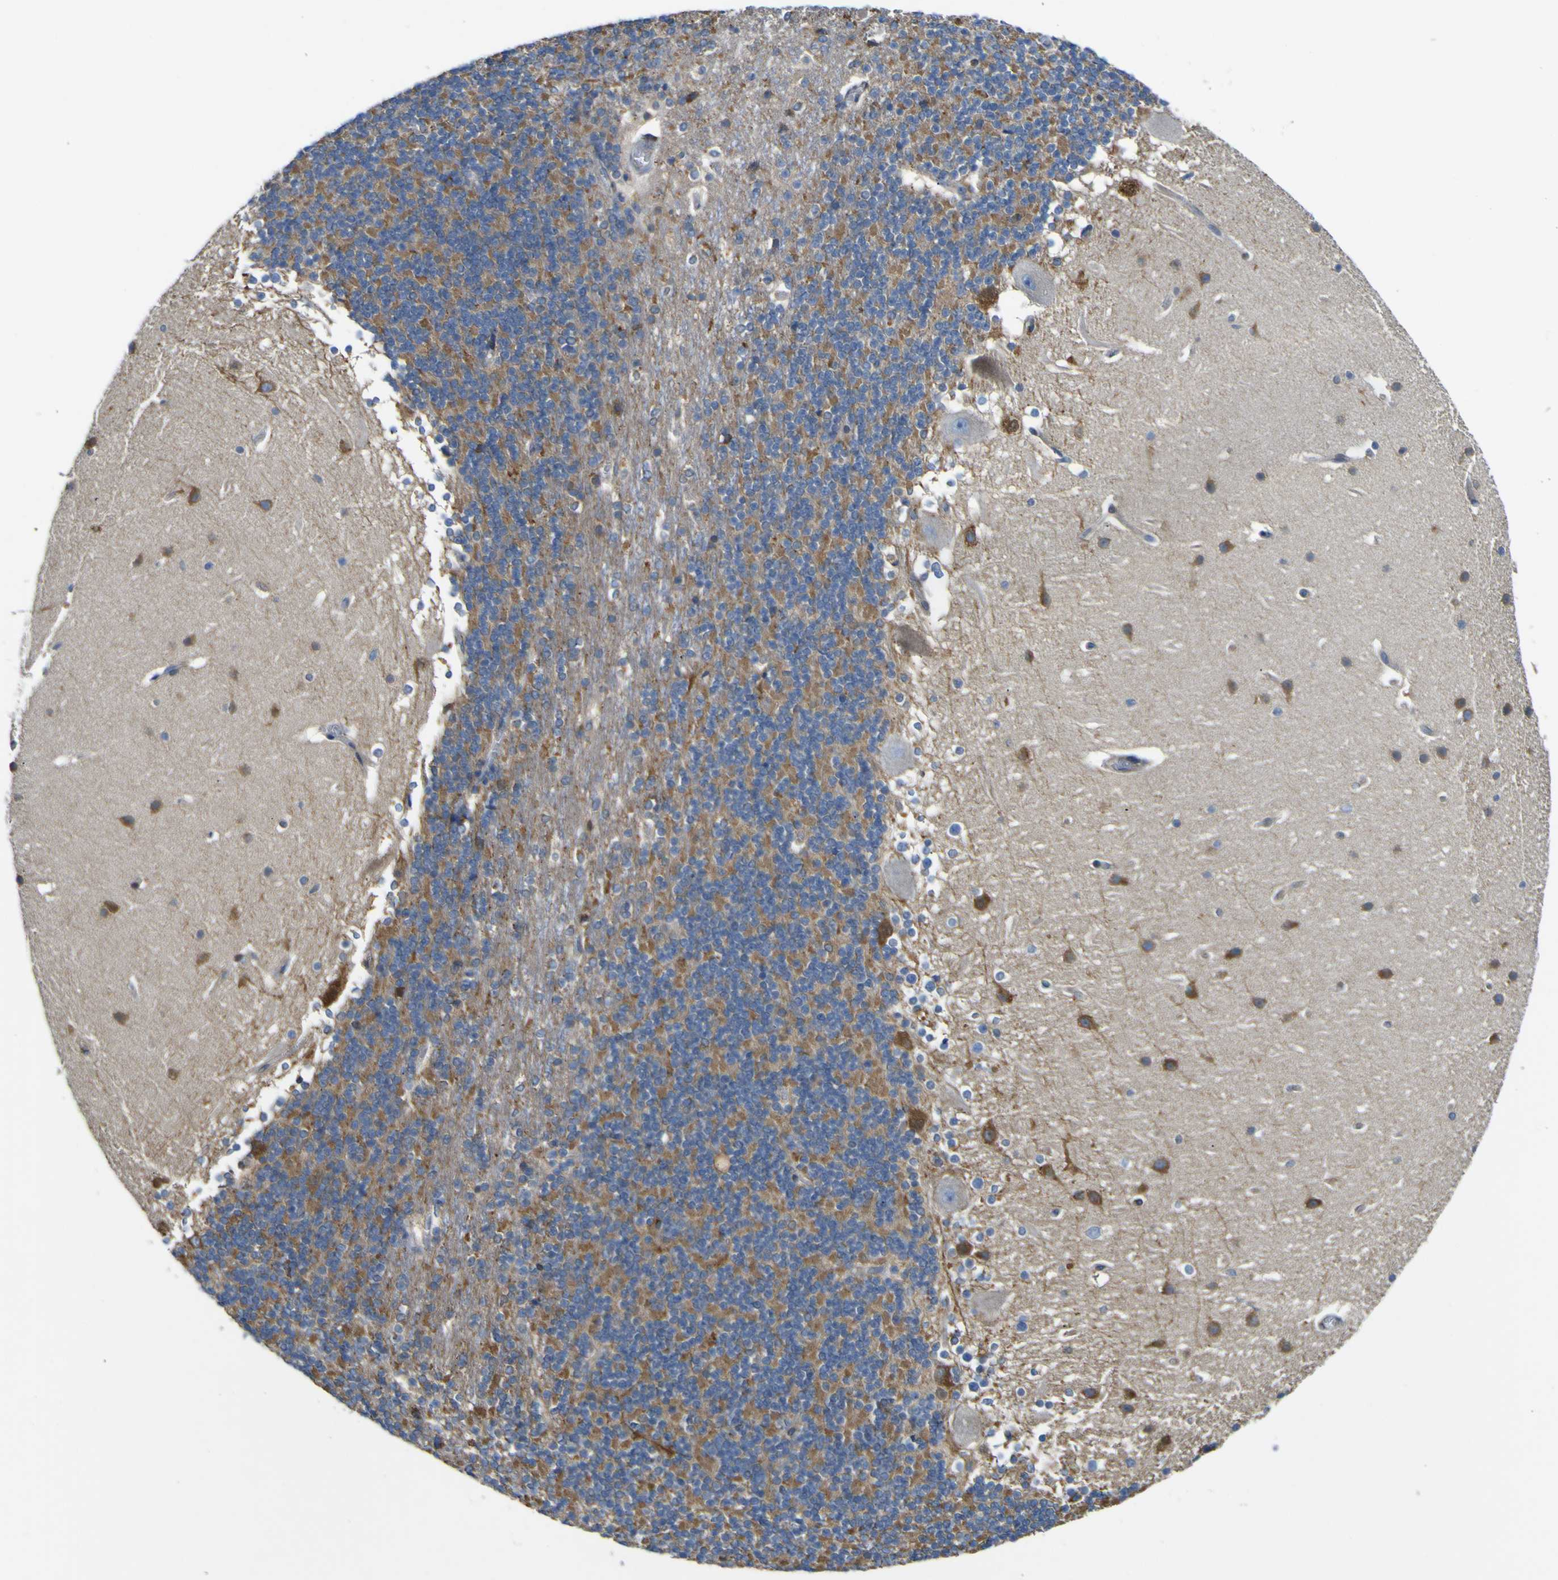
{"staining": {"intensity": "moderate", "quantity": "25%-75%", "location": "cytoplasmic/membranous"}, "tissue": "cerebellum", "cell_type": "Cells in granular layer", "image_type": "normal", "snomed": [{"axis": "morphology", "description": "Normal tissue, NOS"}, {"axis": "topography", "description": "Cerebellum"}], "caption": "This photomicrograph displays immunohistochemistry staining of benign human cerebellum, with medium moderate cytoplasmic/membranous expression in approximately 25%-75% of cells in granular layer.", "gene": "EML2", "patient": {"sex": "female", "age": 19}}